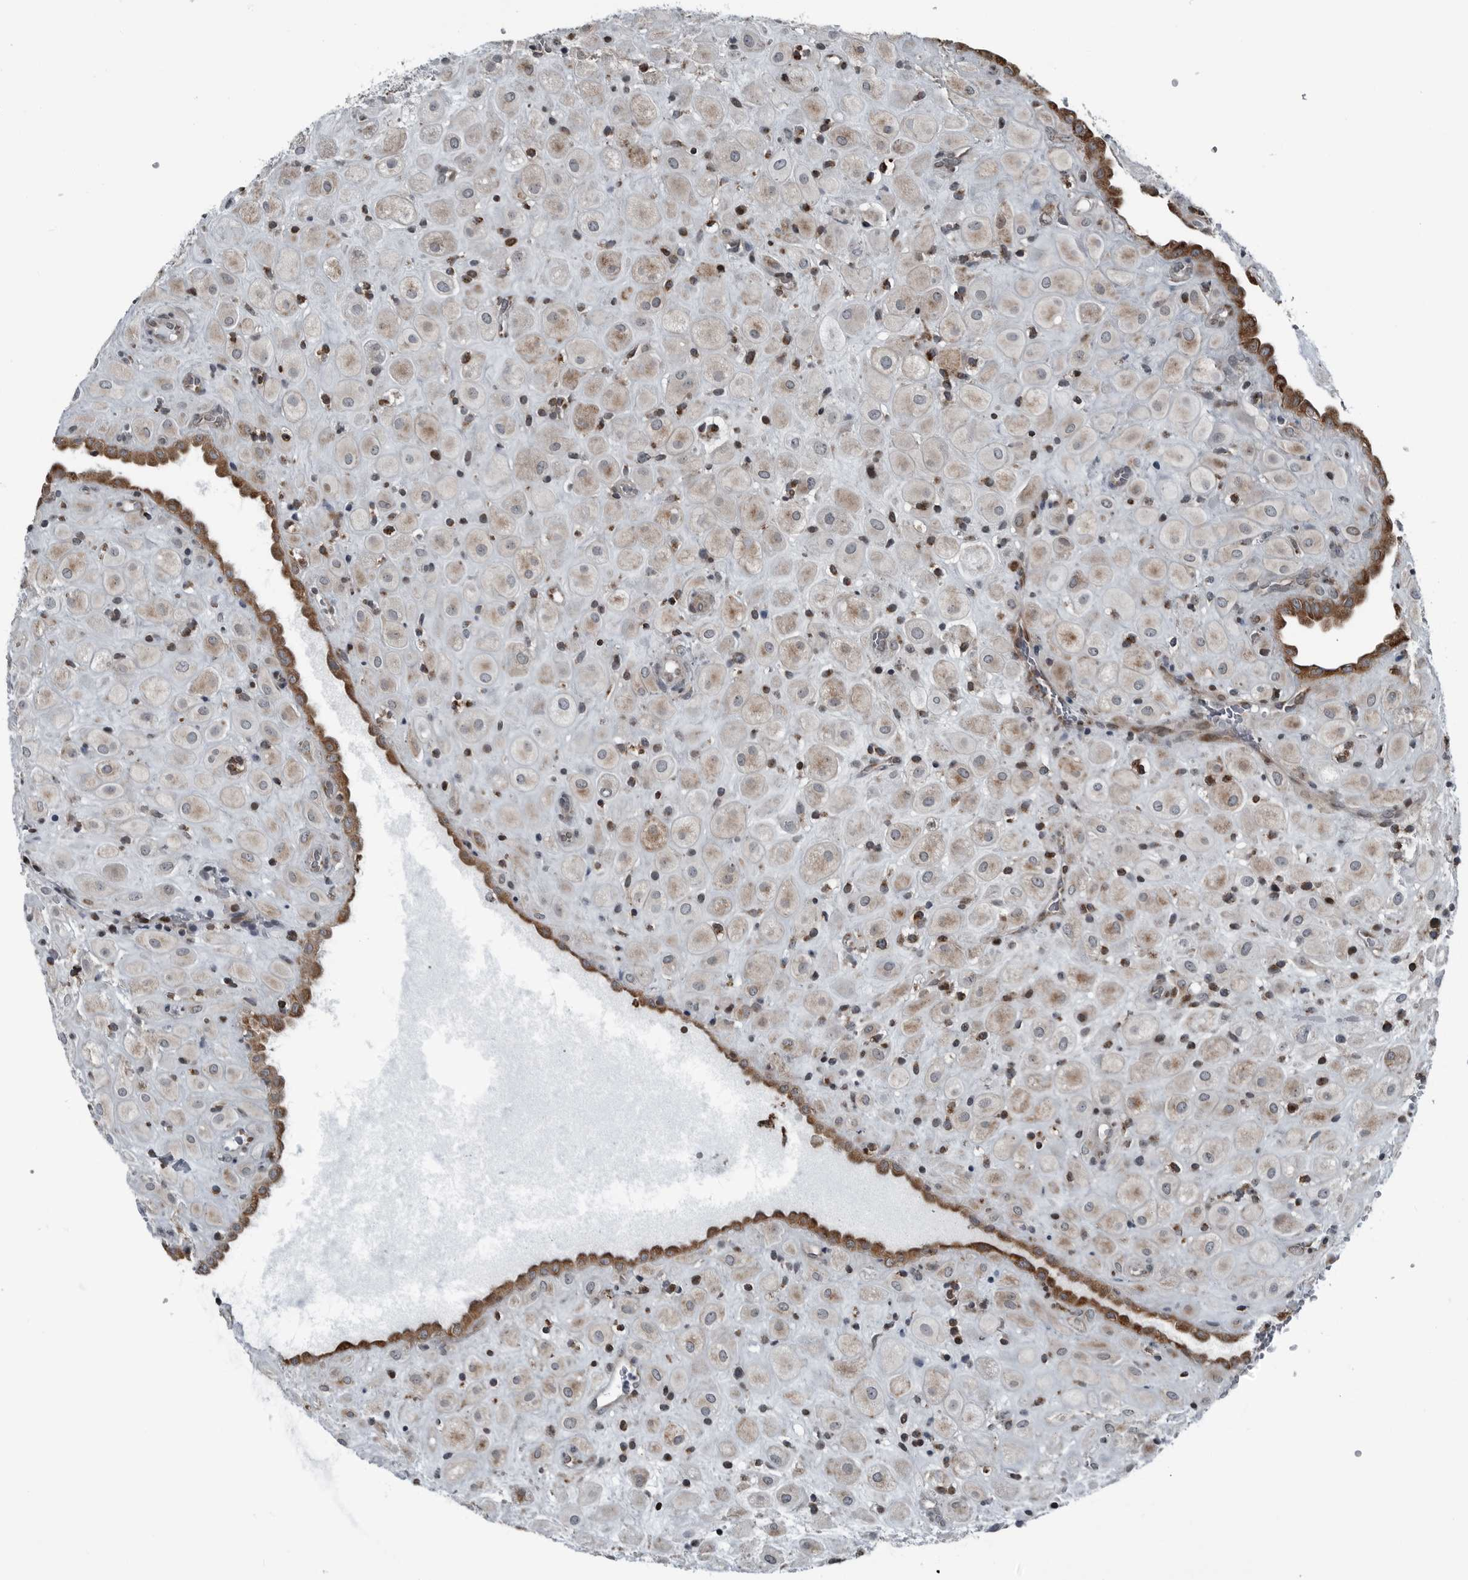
{"staining": {"intensity": "moderate", "quantity": "25%-75%", "location": "cytoplasmic/membranous"}, "tissue": "placenta", "cell_type": "Decidual cells", "image_type": "normal", "snomed": [{"axis": "morphology", "description": "Normal tissue, NOS"}, {"axis": "topography", "description": "Placenta"}], "caption": "Benign placenta shows moderate cytoplasmic/membranous positivity in approximately 25%-75% of decidual cells The protein of interest is shown in brown color, while the nuclei are stained blue..", "gene": "GAK", "patient": {"sex": "female", "age": 35}}